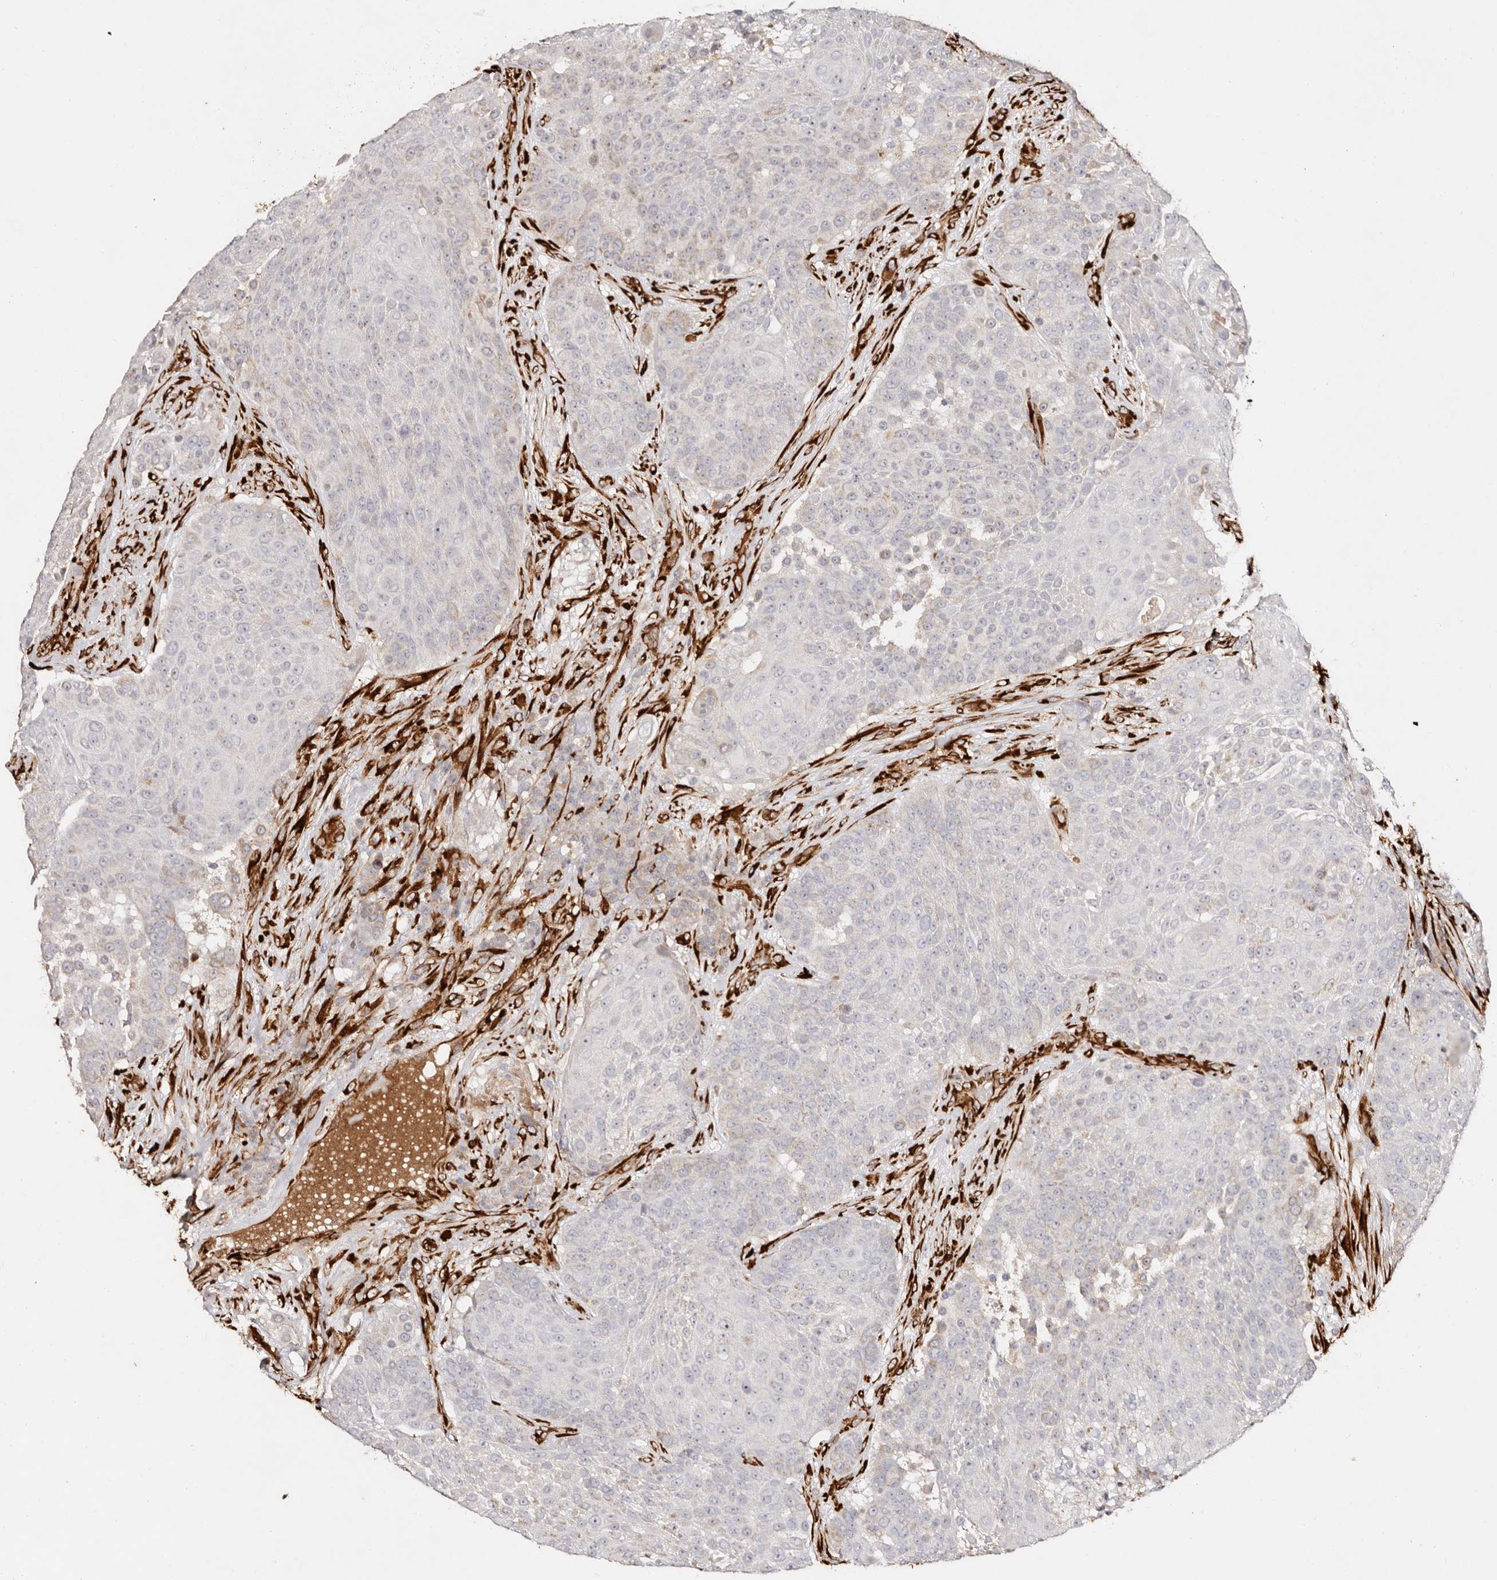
{"staining": {"intensity": "weak", "quantity": "<25%", "location": "cytoplasmic/membranous"}, "tissue": "urothelial cancer", "cell_type": "Tumor cells", "image_type": "cancer", "snomed": [{"axis": "morphology", "description": "Urothelial carcinoma, High grade"}, {"axis": "topography", "description": "Urinary bladder"}], "caption": "High magnification brightfield microscopy of urothelial carcinoma (high-grade) stained with DAB (3,3'-diaminobenzidine) (brown) and counterstained with hematoxylin (blue): tumor cells show no significant positivity.", "gene": "SERPINH1", "patient": {"sex": "female", "age": 63}}